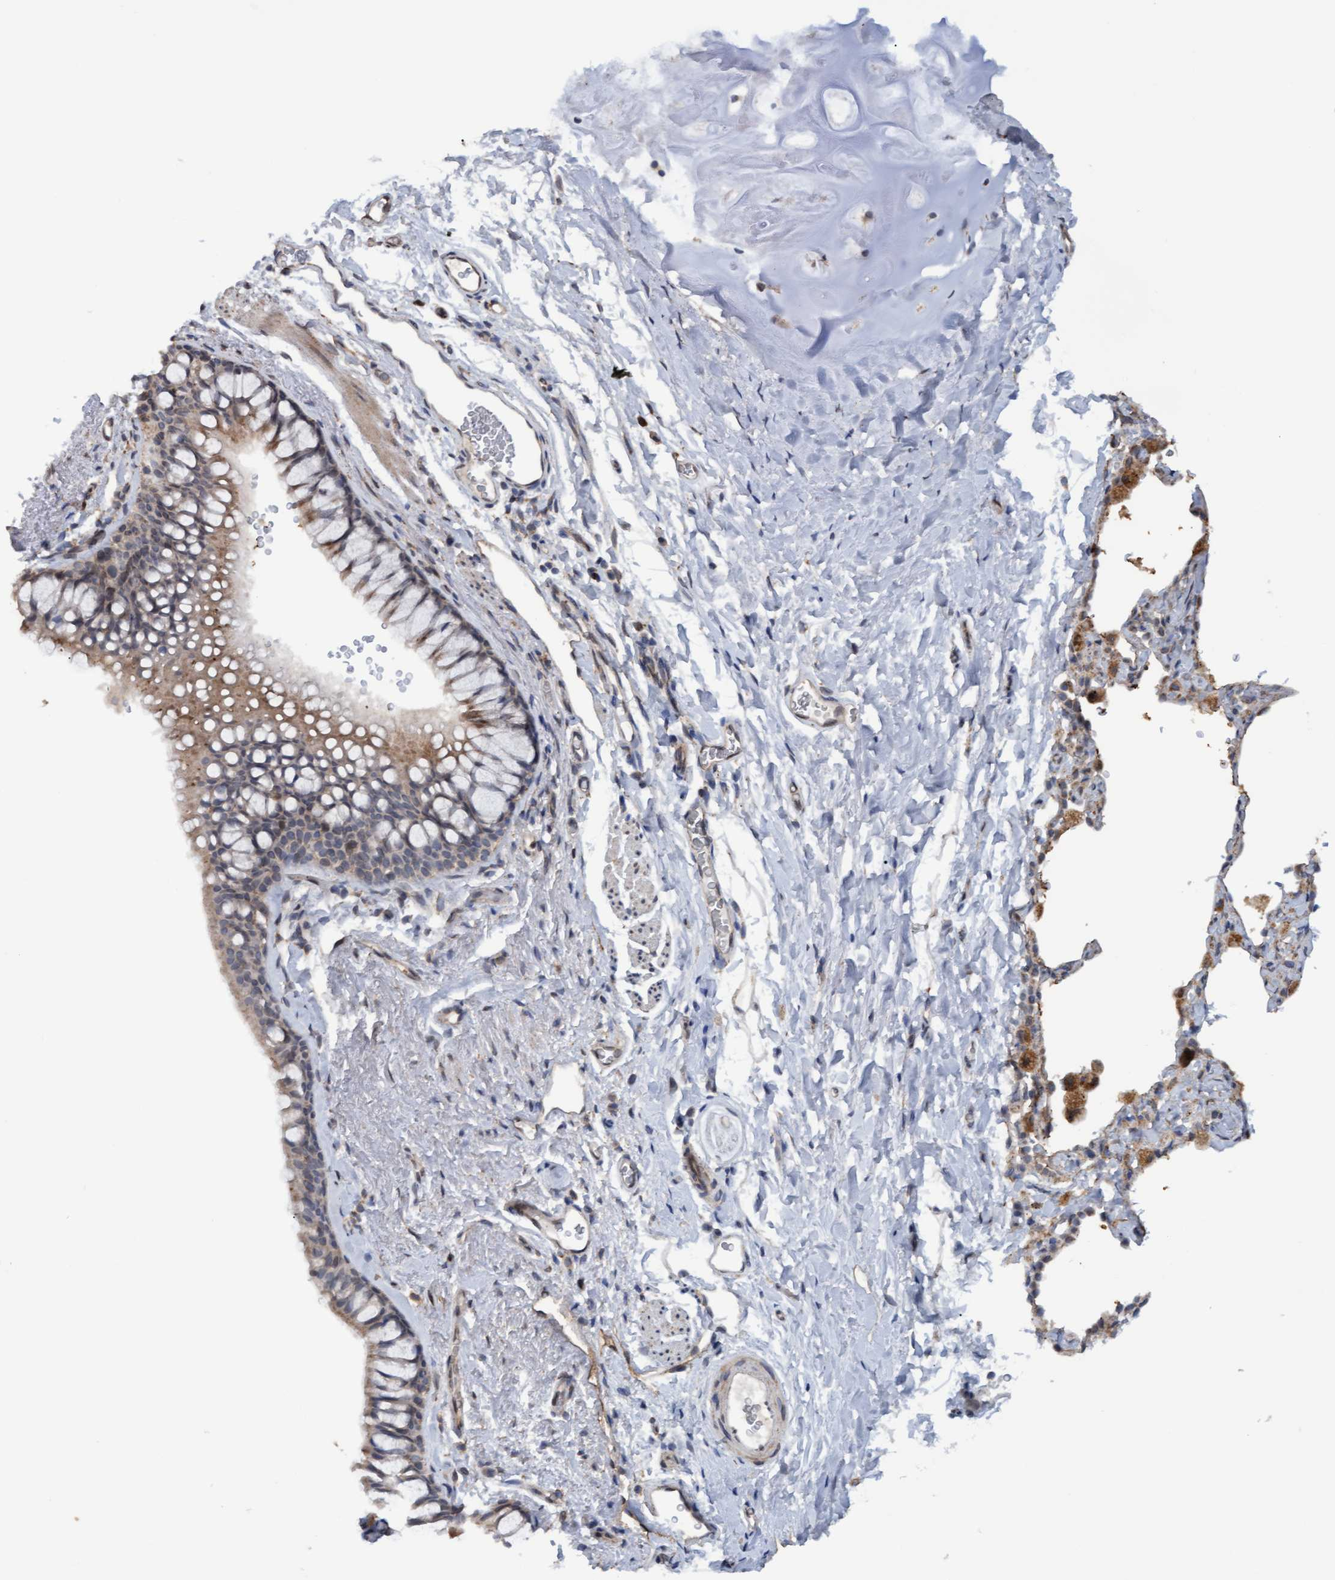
{"staining": {"intensity": "weak", "quantity": ">75%", "location": "cytoplasmic/membranous"}, "tissue": "bronchus", "cell_type": "Respiratory epithelial cells", "image_type": "normal", "snomed": [{"axis": "morphology", "description": "Normal tissue, NOS"}, {"axis": "topography", "description": "Cartilage tissue"}, {"axis": "topography", "description": "Bronchus"}], "caption": "Immunohistochemical staining of unremarkable human bronchus displays >75% levels of weak cytoplasmic/membranous protein positivity in about >75% of respiratory epithelial cells.", "gene": "MGLL", "patient": {"sex": "female", "age": 53}}